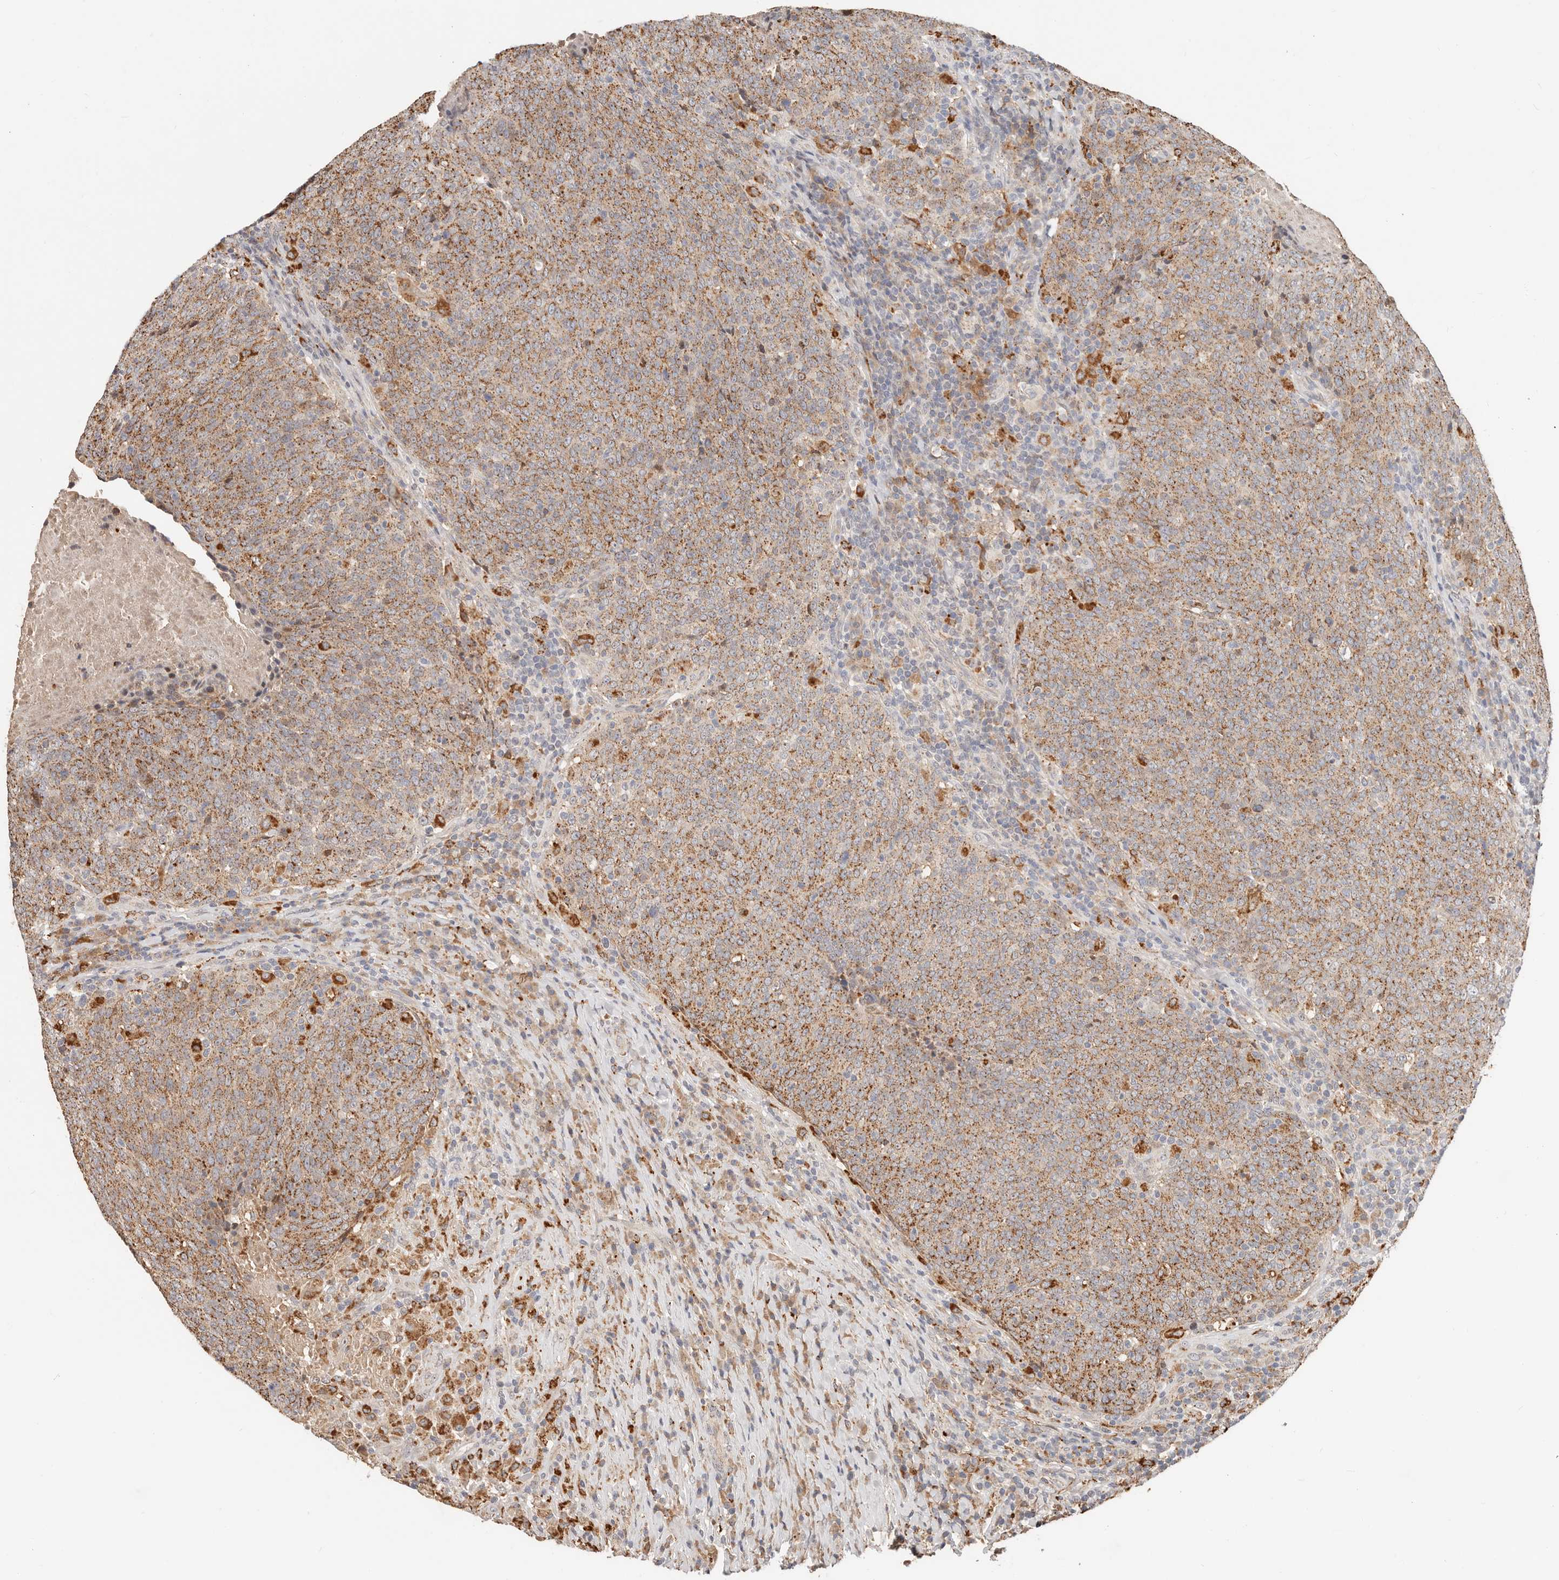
{"staining": {"intensity": "moderate", "quantity": ">75%", "location": "cytoplasmic/membranous"}, "tissue": "head and neck cancer", "cell_type": "Tumor cells", "image_type": "cancer", "snomed": [{"axis": "morphology", "description": "Squamous cell carcinoma, NOS"}, {"axis": "morphology", "description": "Squamous cell carcinoma, metastatic, NOS"}, {"axis": "topography", "description": "Lymph node"}, {"axis": "topography", "description": "Head-Neck"}], "caption": "Immunohistochemistry (IHC) (DAB (3,3'-diaminobenzidine)) staining of human head and neck cancer (squamous cell carcinoma) reveals moderate cytoplasmic/membranous protein expression in about >75% of tumor cells. (DAB IHC with brightfield microscopy, high magnification).", "gene": "ZRANB1", "patient": {"sex": "male", "age": 62}}